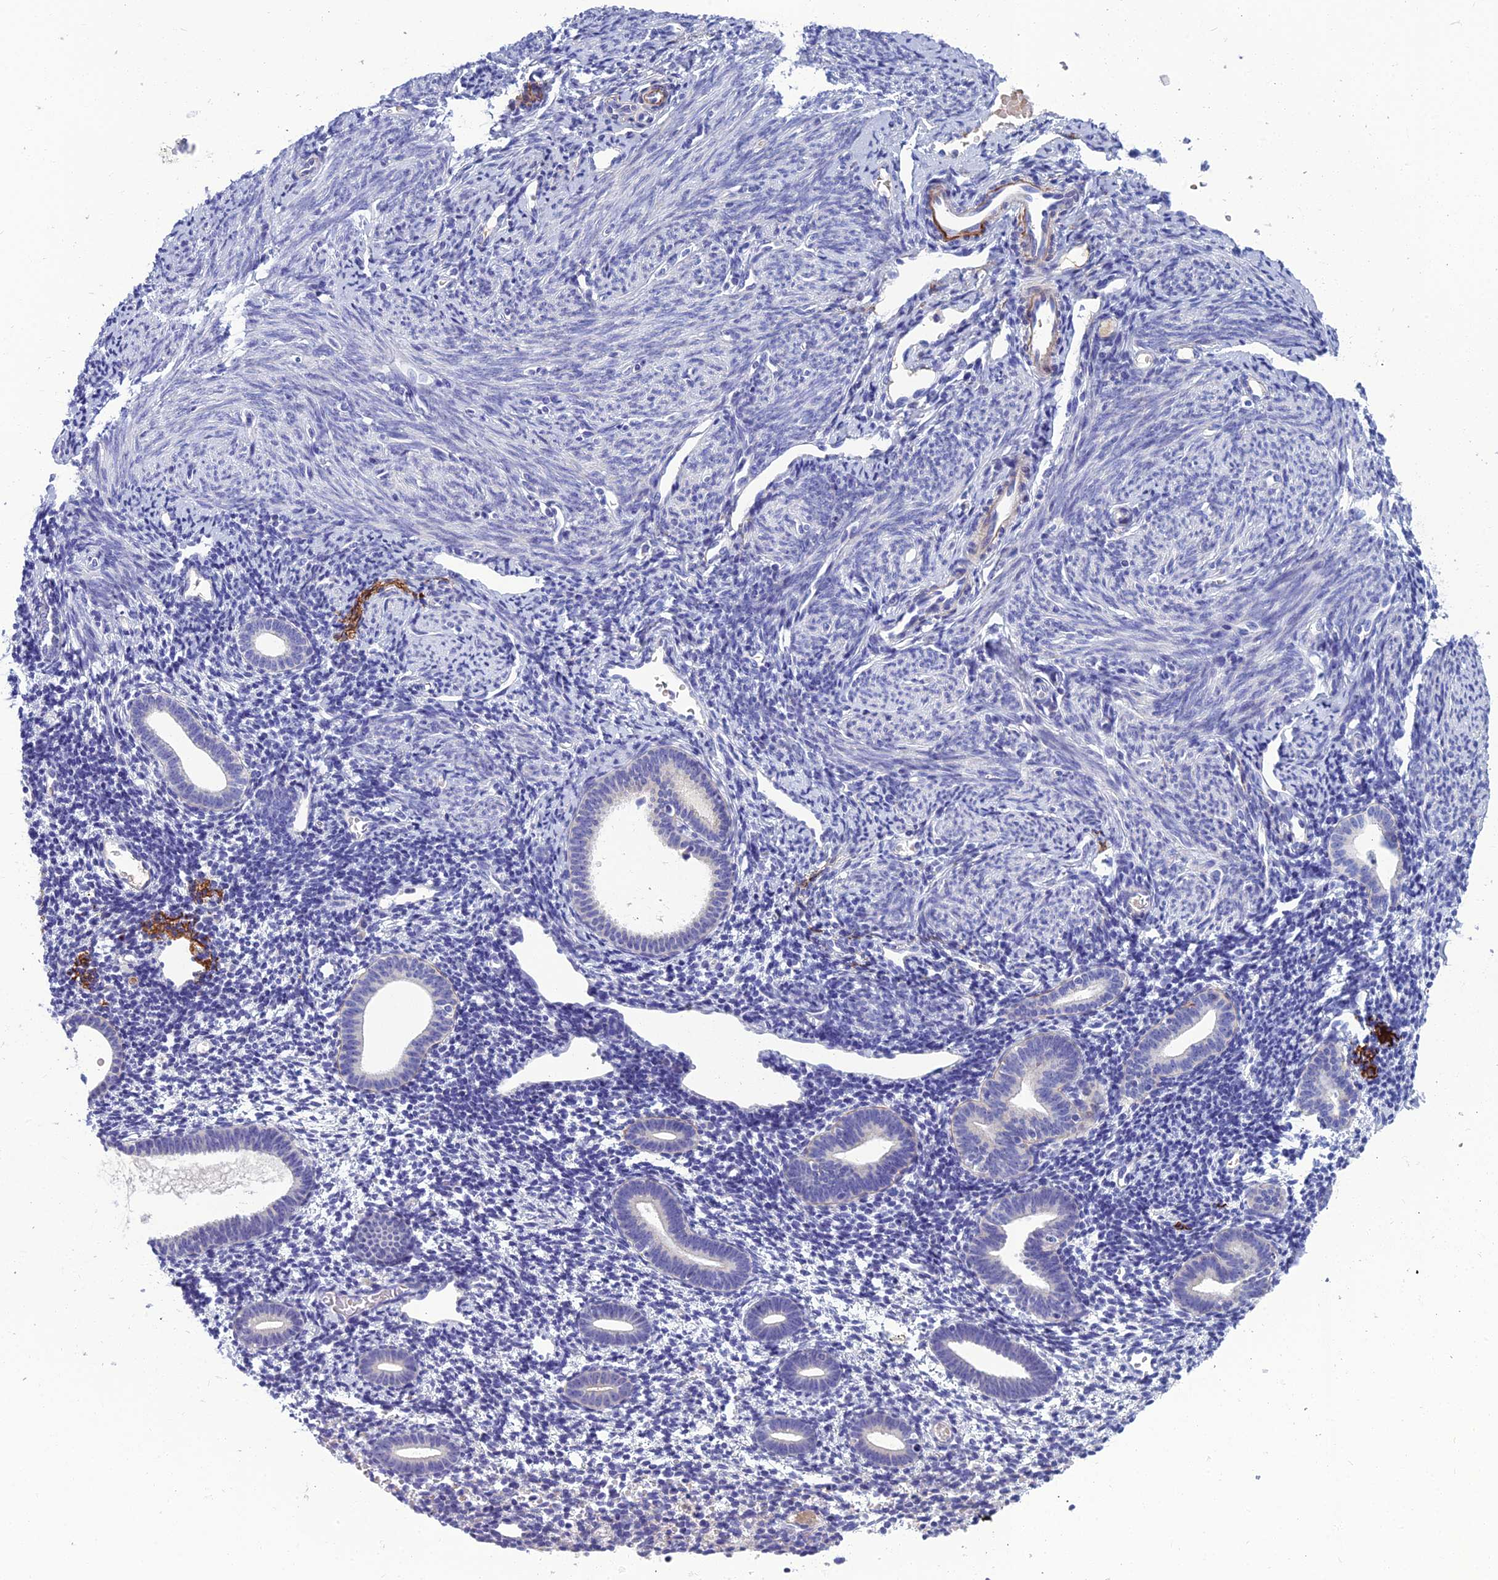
{"staining": {"intensity": "negative", "quantity": "none", "location": "none"}, "tissue": "endometrium", "cell_type": "Cells in endometrial stroma", "image_type": "normal", "snomed": [{"axis": "morphology", "description": "Normal tissue, NOS"}, {"axis": "topography", "description": "Endometrium"}], "caption": "Cells in endometrial stroma show no significant protein staining in normal endometrium. Nuclei are stained in blue.", "gene": "SPTLC3", "patient": {"sex": "female", "age": 56}}